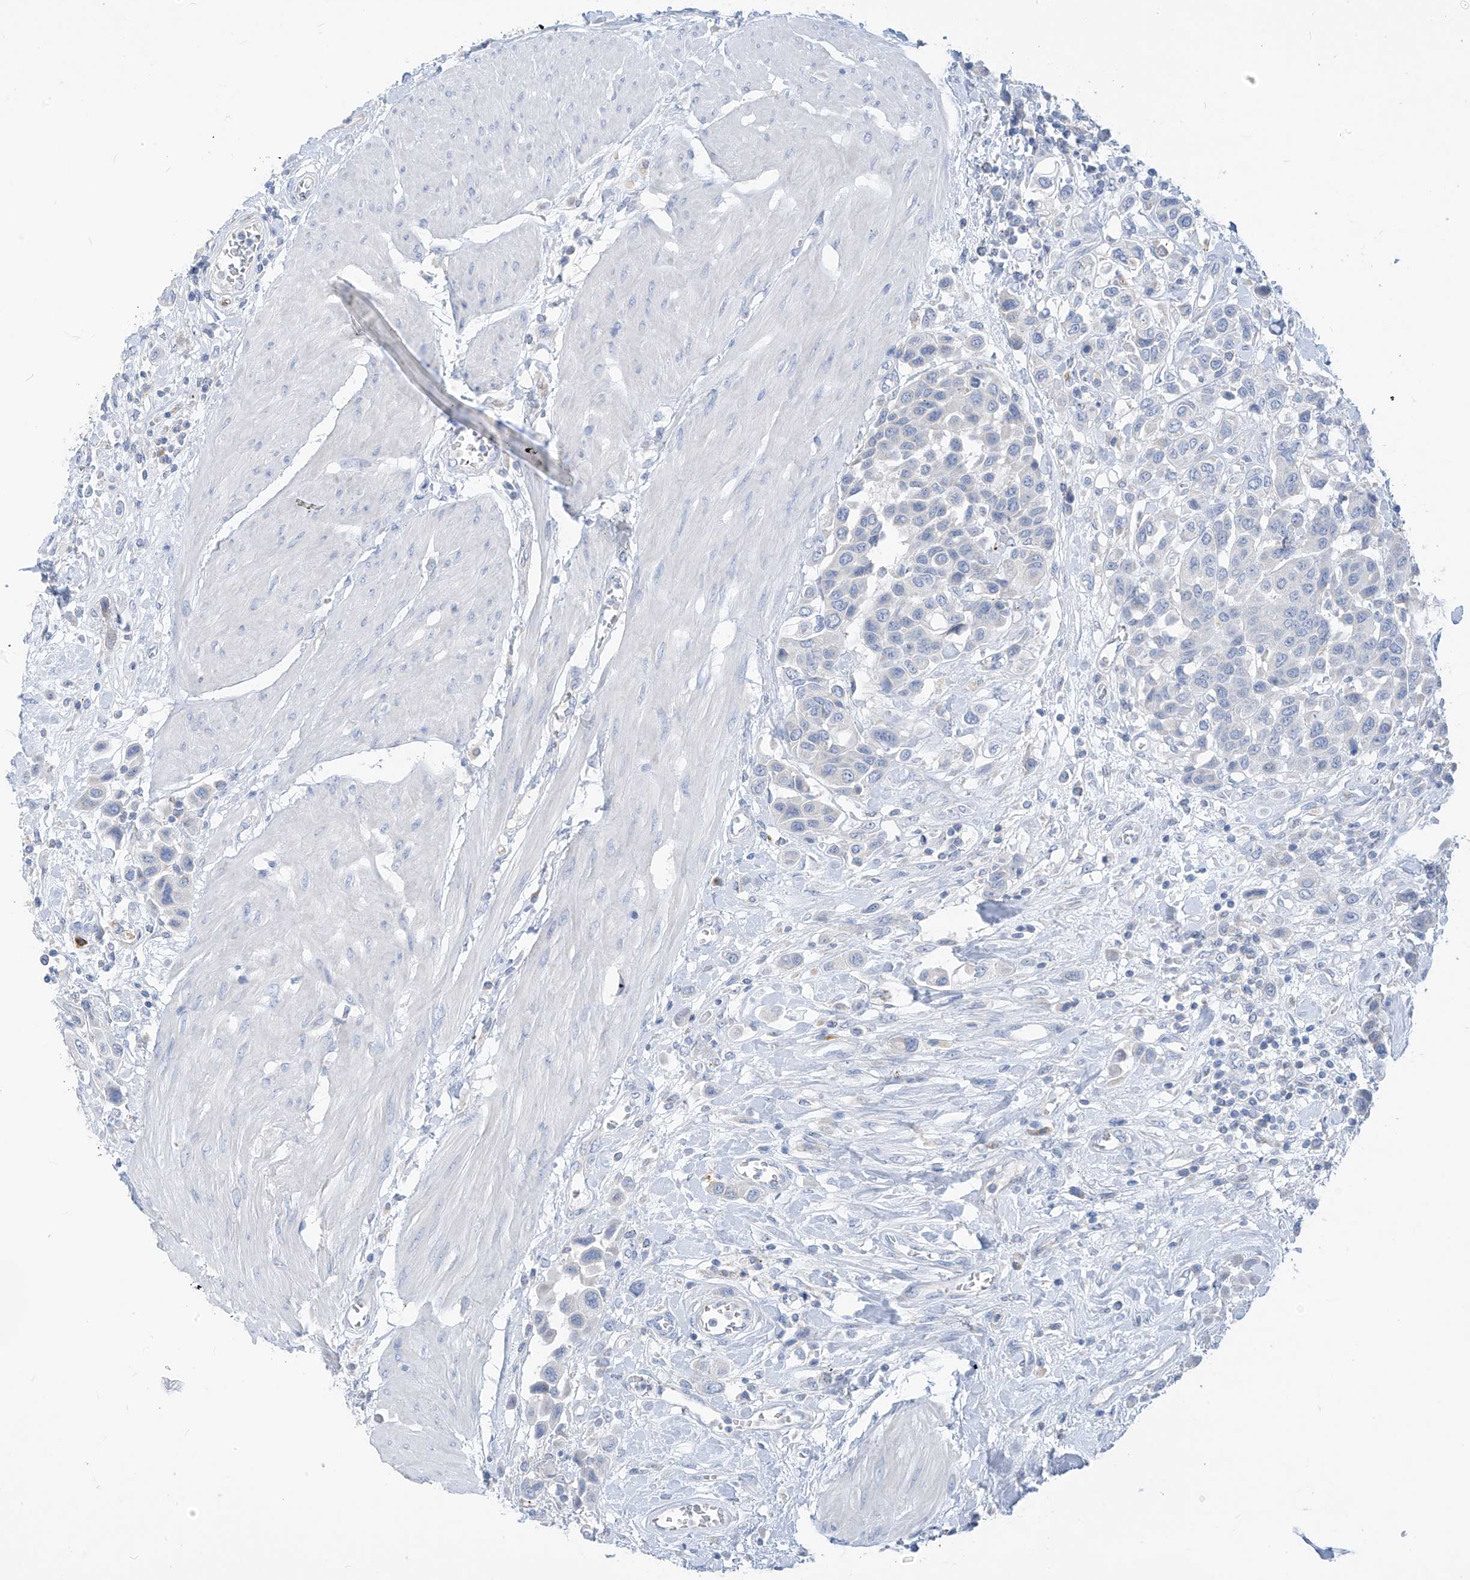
{"staining": {"intensity": "negative", "quantity": "none", "location": "none"}, "tissue": "urothelial cancer", "cell_type": "Tumor cells", "image_type": "cancer", "snomed": [{"axis": "morphology", "description": "Urothelial carcinoma, High grade"}, {"axis": "topography", "description": "Urinary bladder"}], "caption": "Micrograph shows no significant protein positivity in tumor cells of urothelial cancer.", "gene": "ZNF404", "patient": {"sex": "male", "age": 50}}